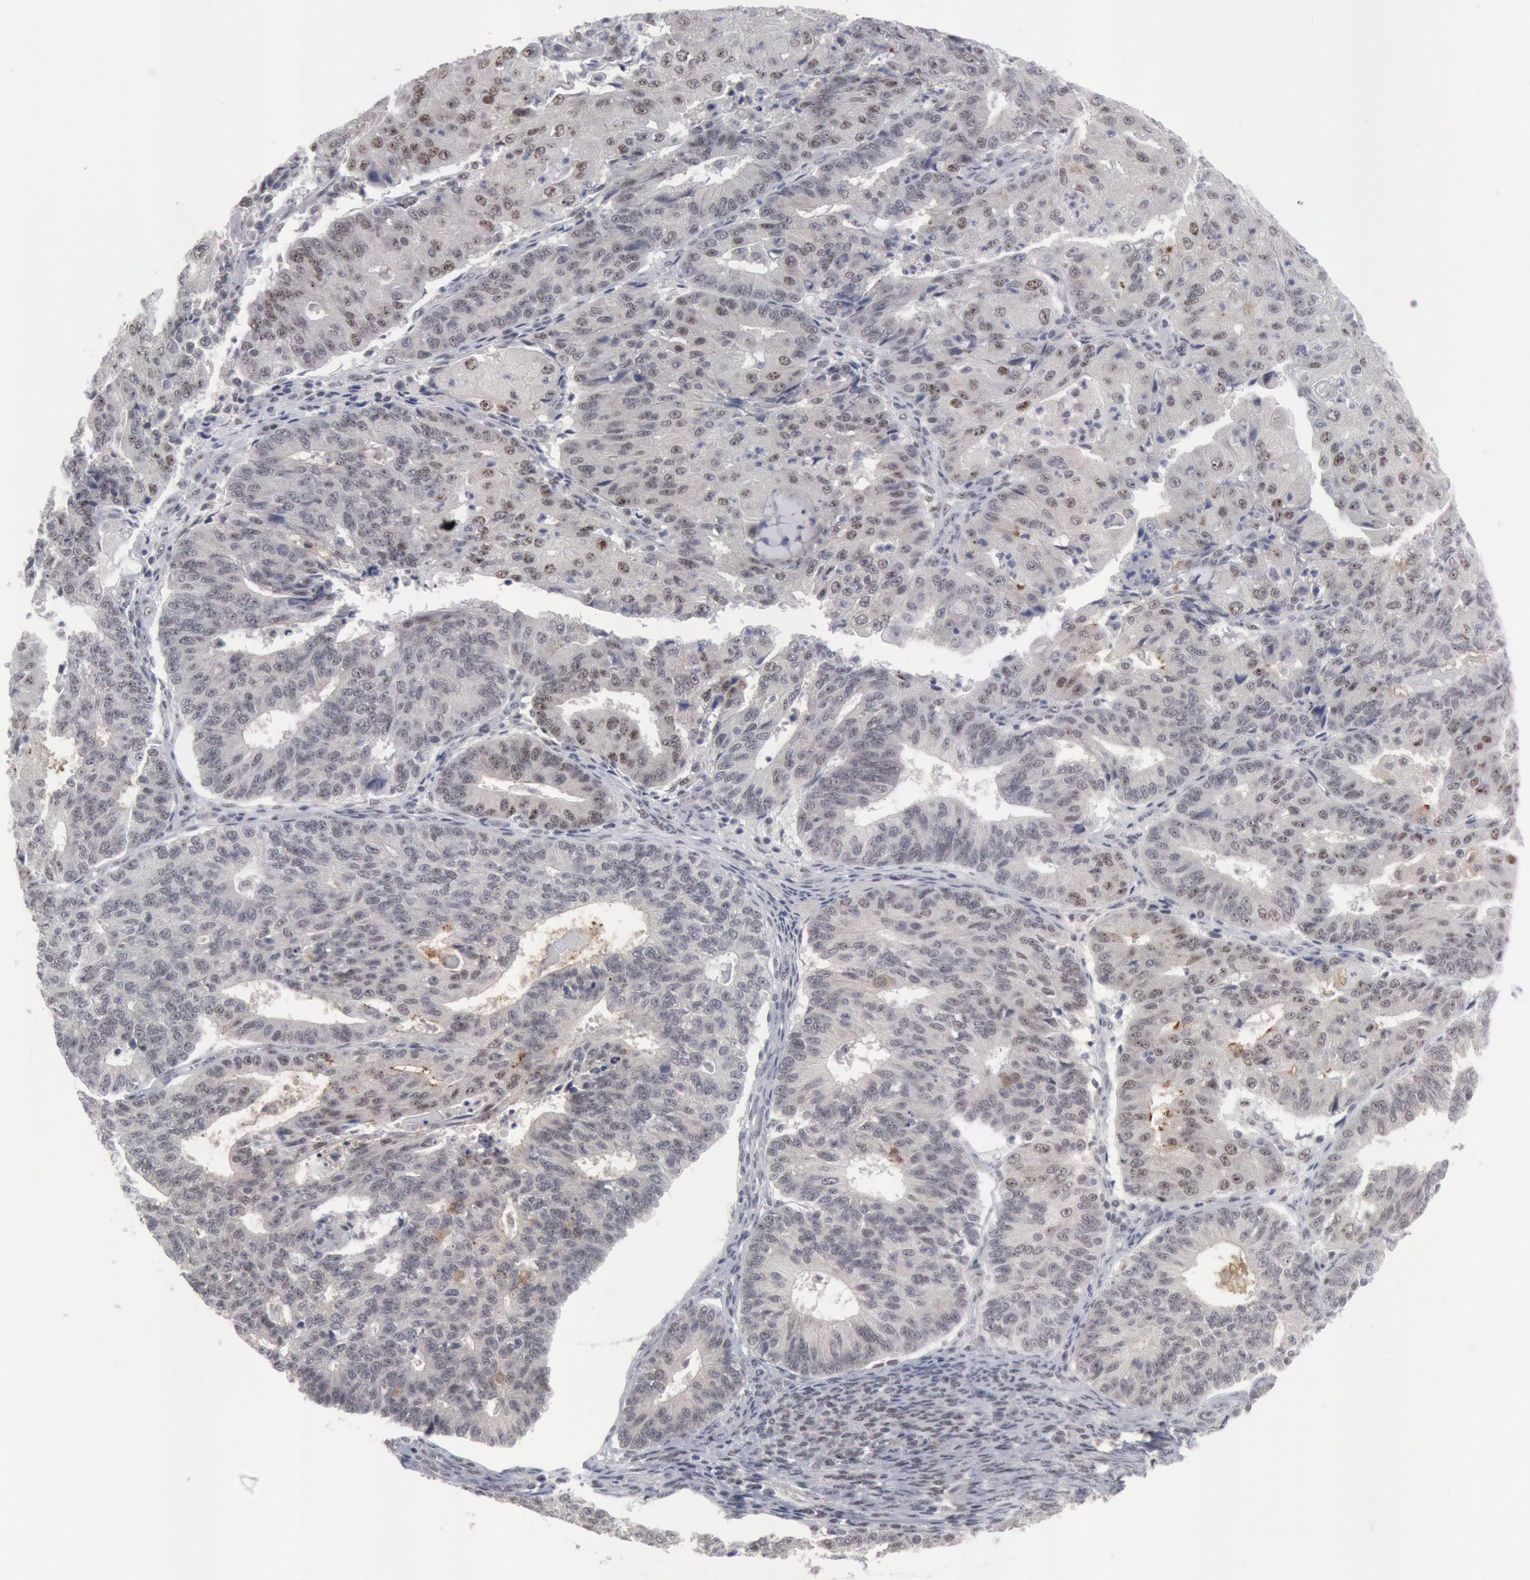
{"staining": {"intensity": "negative", "quantity": "none", "location": "none"}, "tissue": "endometrial cancer", "cell_type": "Tumor cells", "image_type": "cancer", "snomed": [{"axis": "morphology", "description": "Adenocarcinoma, NOS"}, {"axis": "topography", "description": "Endometrium"}], "caption": "High power microscopy histopathology image of an immunohistochemistry (IHC) micrograph of endometrial cancer, revealing no significant expression in tumor cells.", "gene": "FOXO1", "patient": {"sex": "female", "age": 56}}